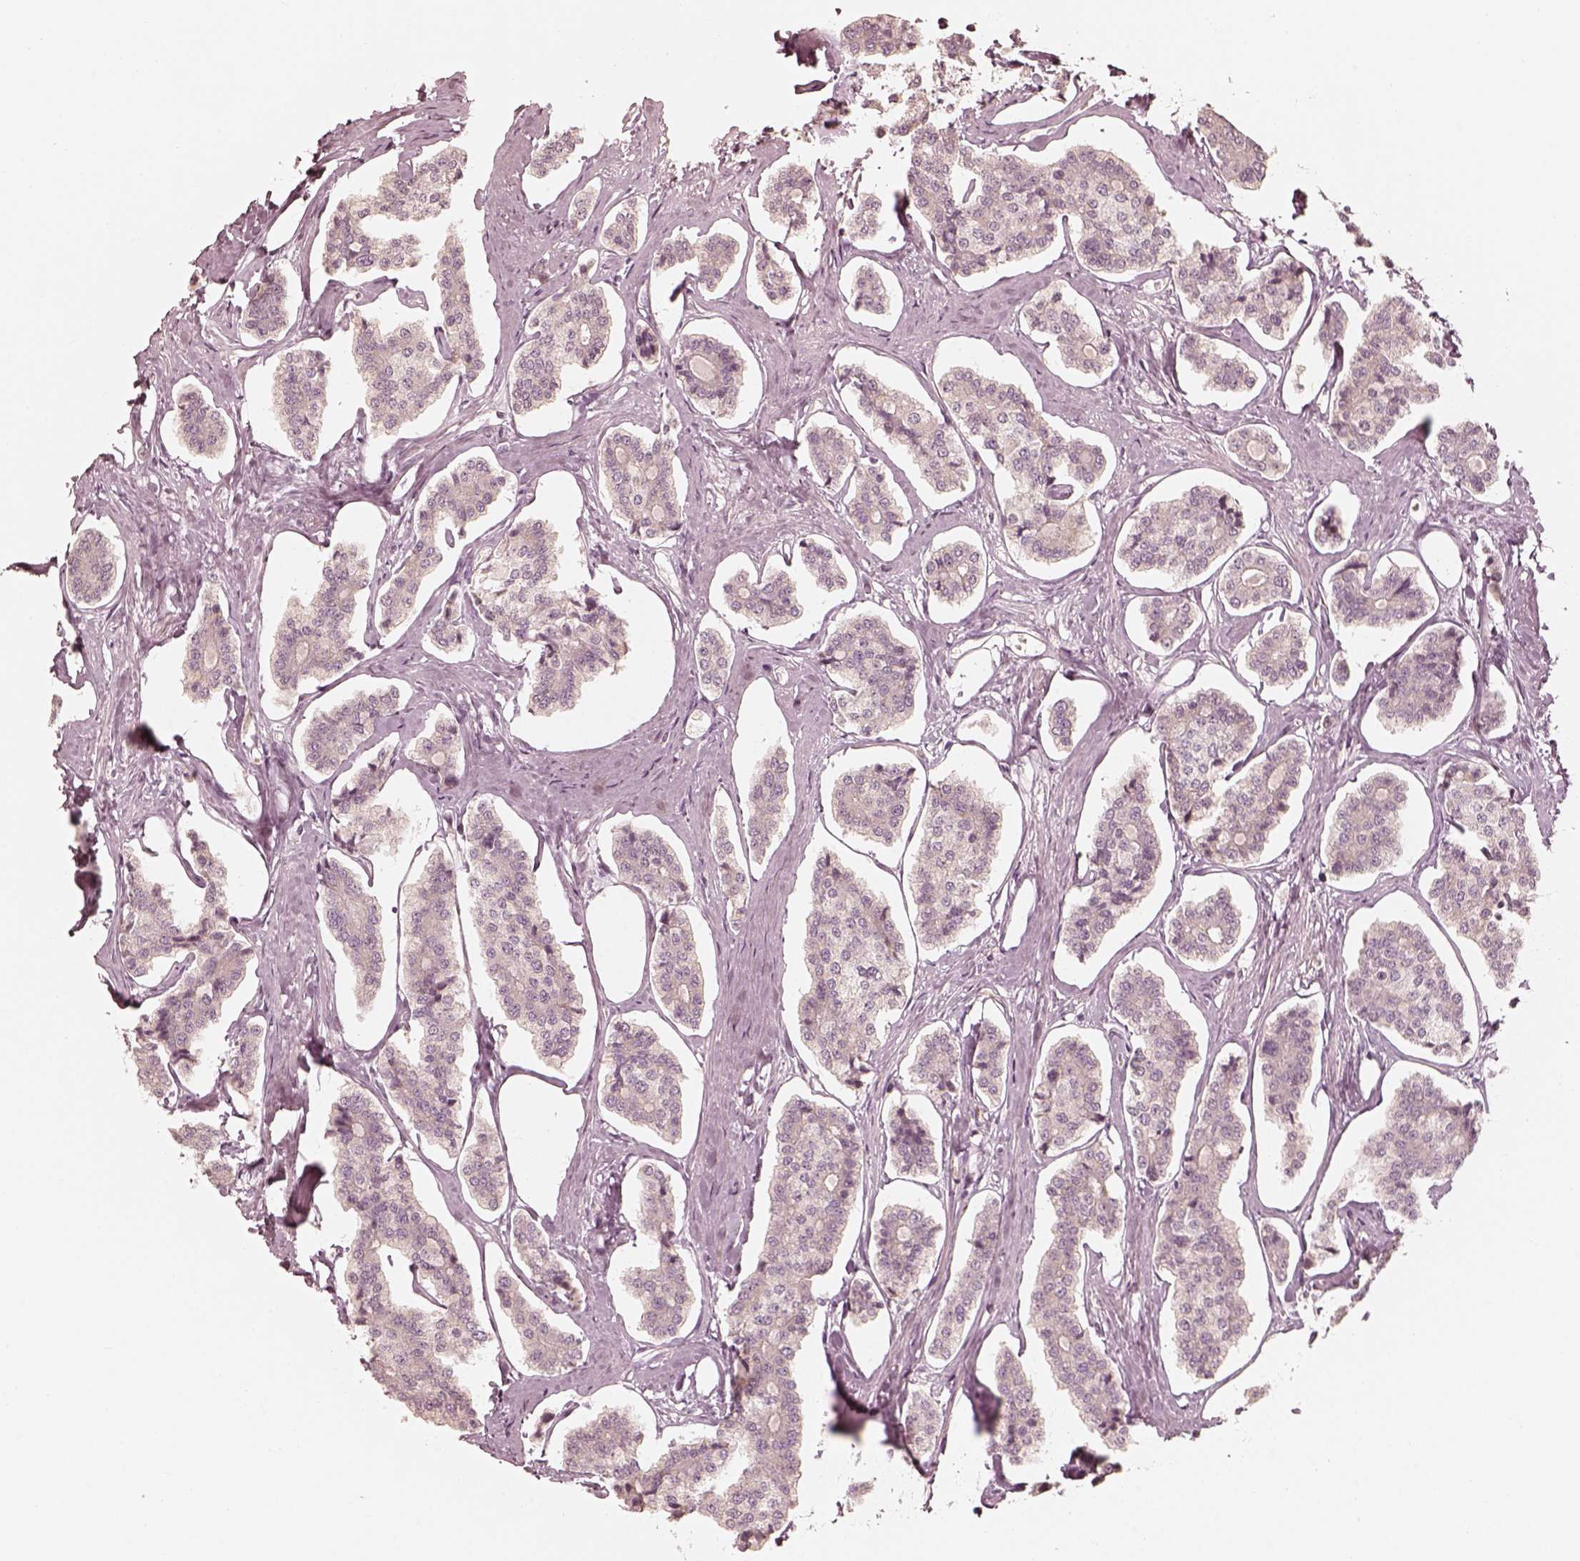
{"staining": {"intensity": "negative", "quantity": "none", "location": "none"}, "tissue": "carcinoid", "cell_type": "Tumor cells", "image_type": "cancer", "snomed": [{"axis": "morphology", "description": "Carcinoid, malignant, NOS"}, {"axis": "topography", "description": "Small intestine"}], "caption": "High magnification brightfield microscopy of malignant carcinoid stained with DAB (3,3'-diaminobenzidine) (brown) and counterstained with hematoxylin (blue): tumor cells show no significant staining.", "gene": "FMNL2", "patient": {"sex": "female", "age": 65}}